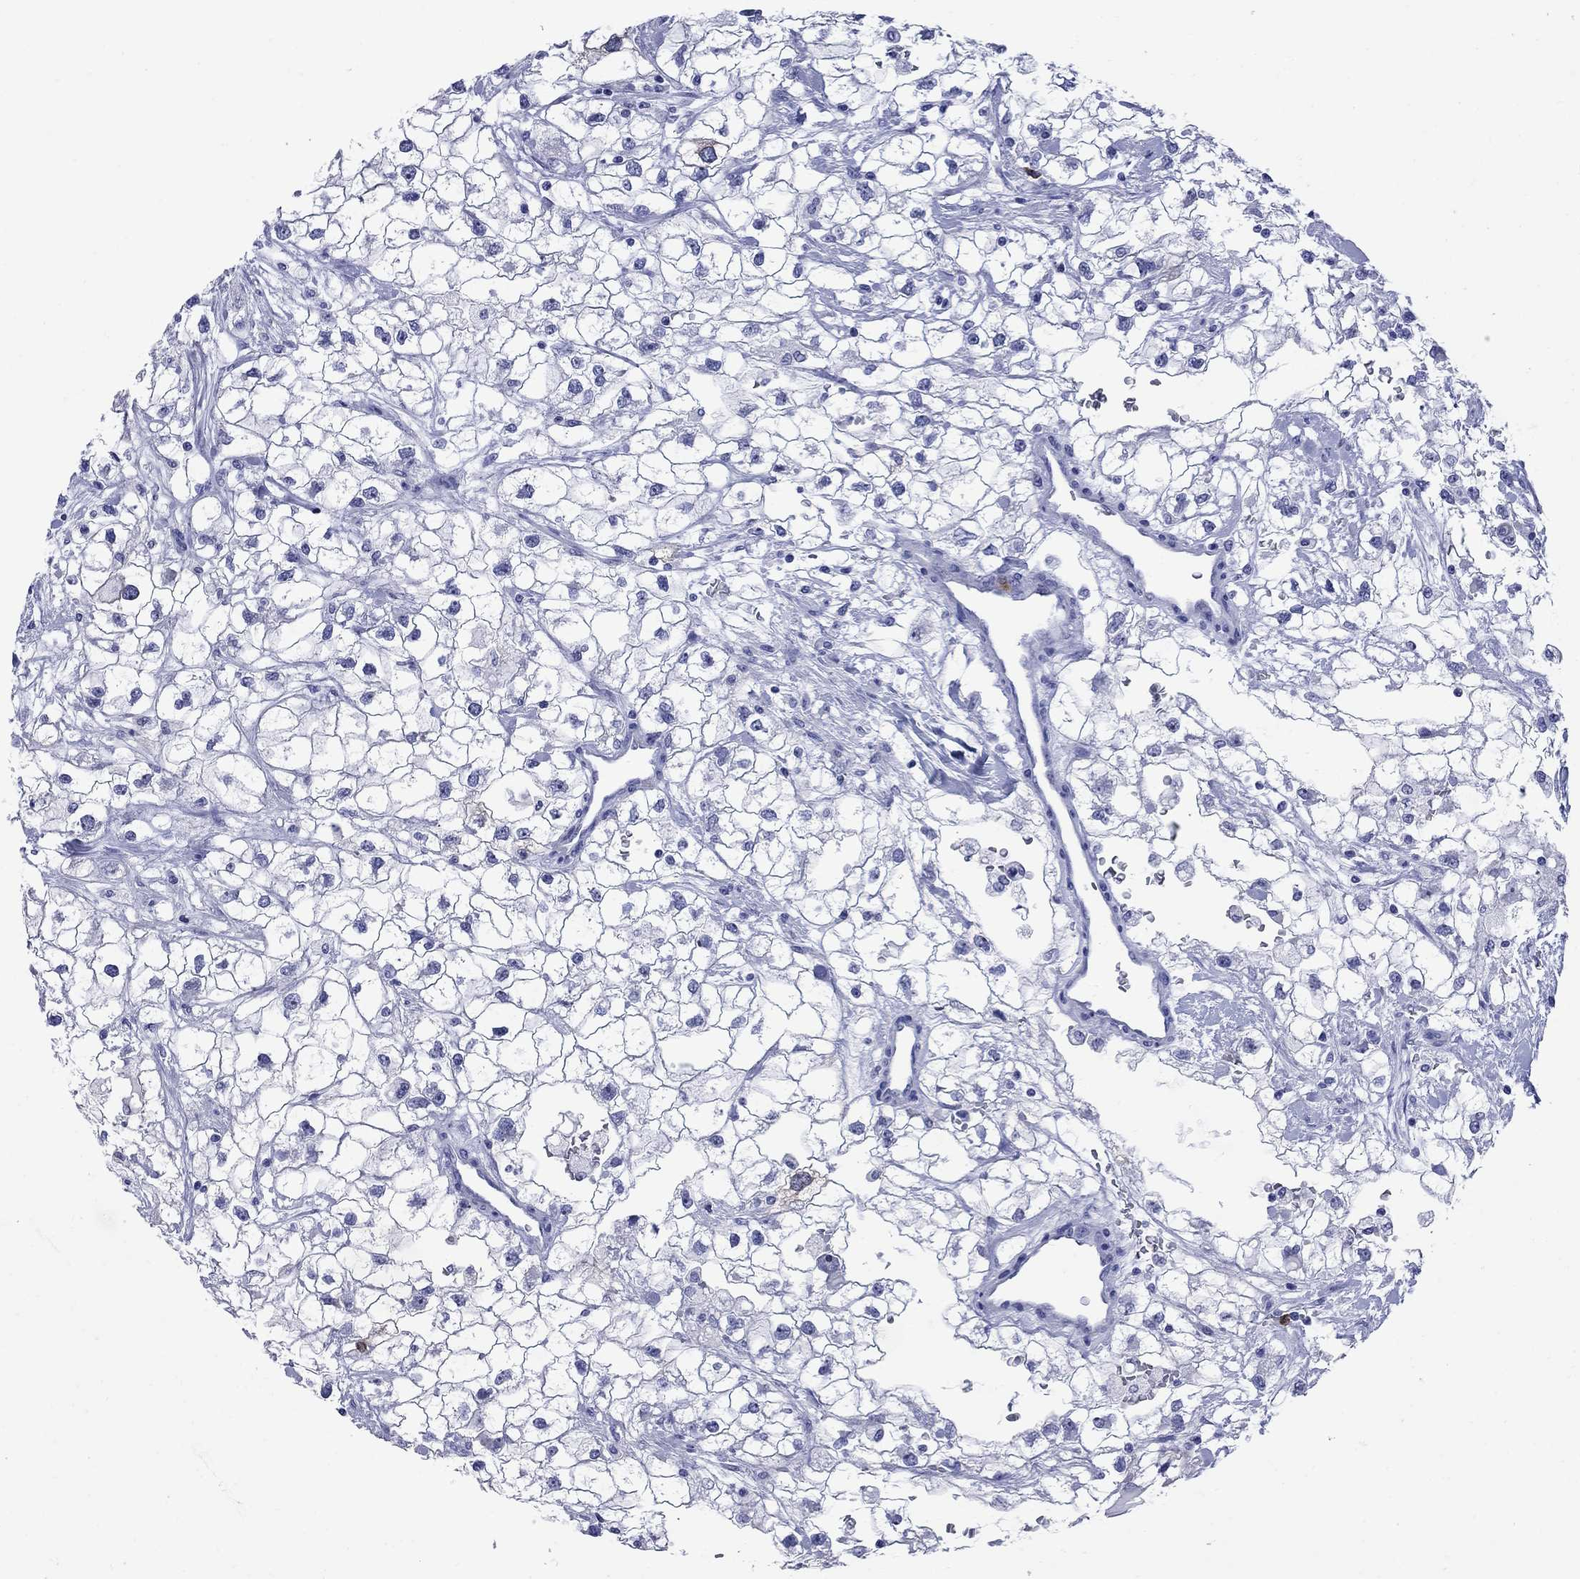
{"staining": {"intensity": "negative", "quantity": "none", "location": "none"}, "tissue": "renal cancer", "cell_type": "Tumor cells", "image_type": "cancer", "snomed": [{"axis": "morphology", "description": "Adenocarcinoma, NOS"}, {"axis": "topography", "description": "Kidney"}], "caption": "The image displays no significant staining in tumor cells of renal adenocarcinoma.", "gene": "TACC3", "patient": {"sex": "male", "age": 59}}